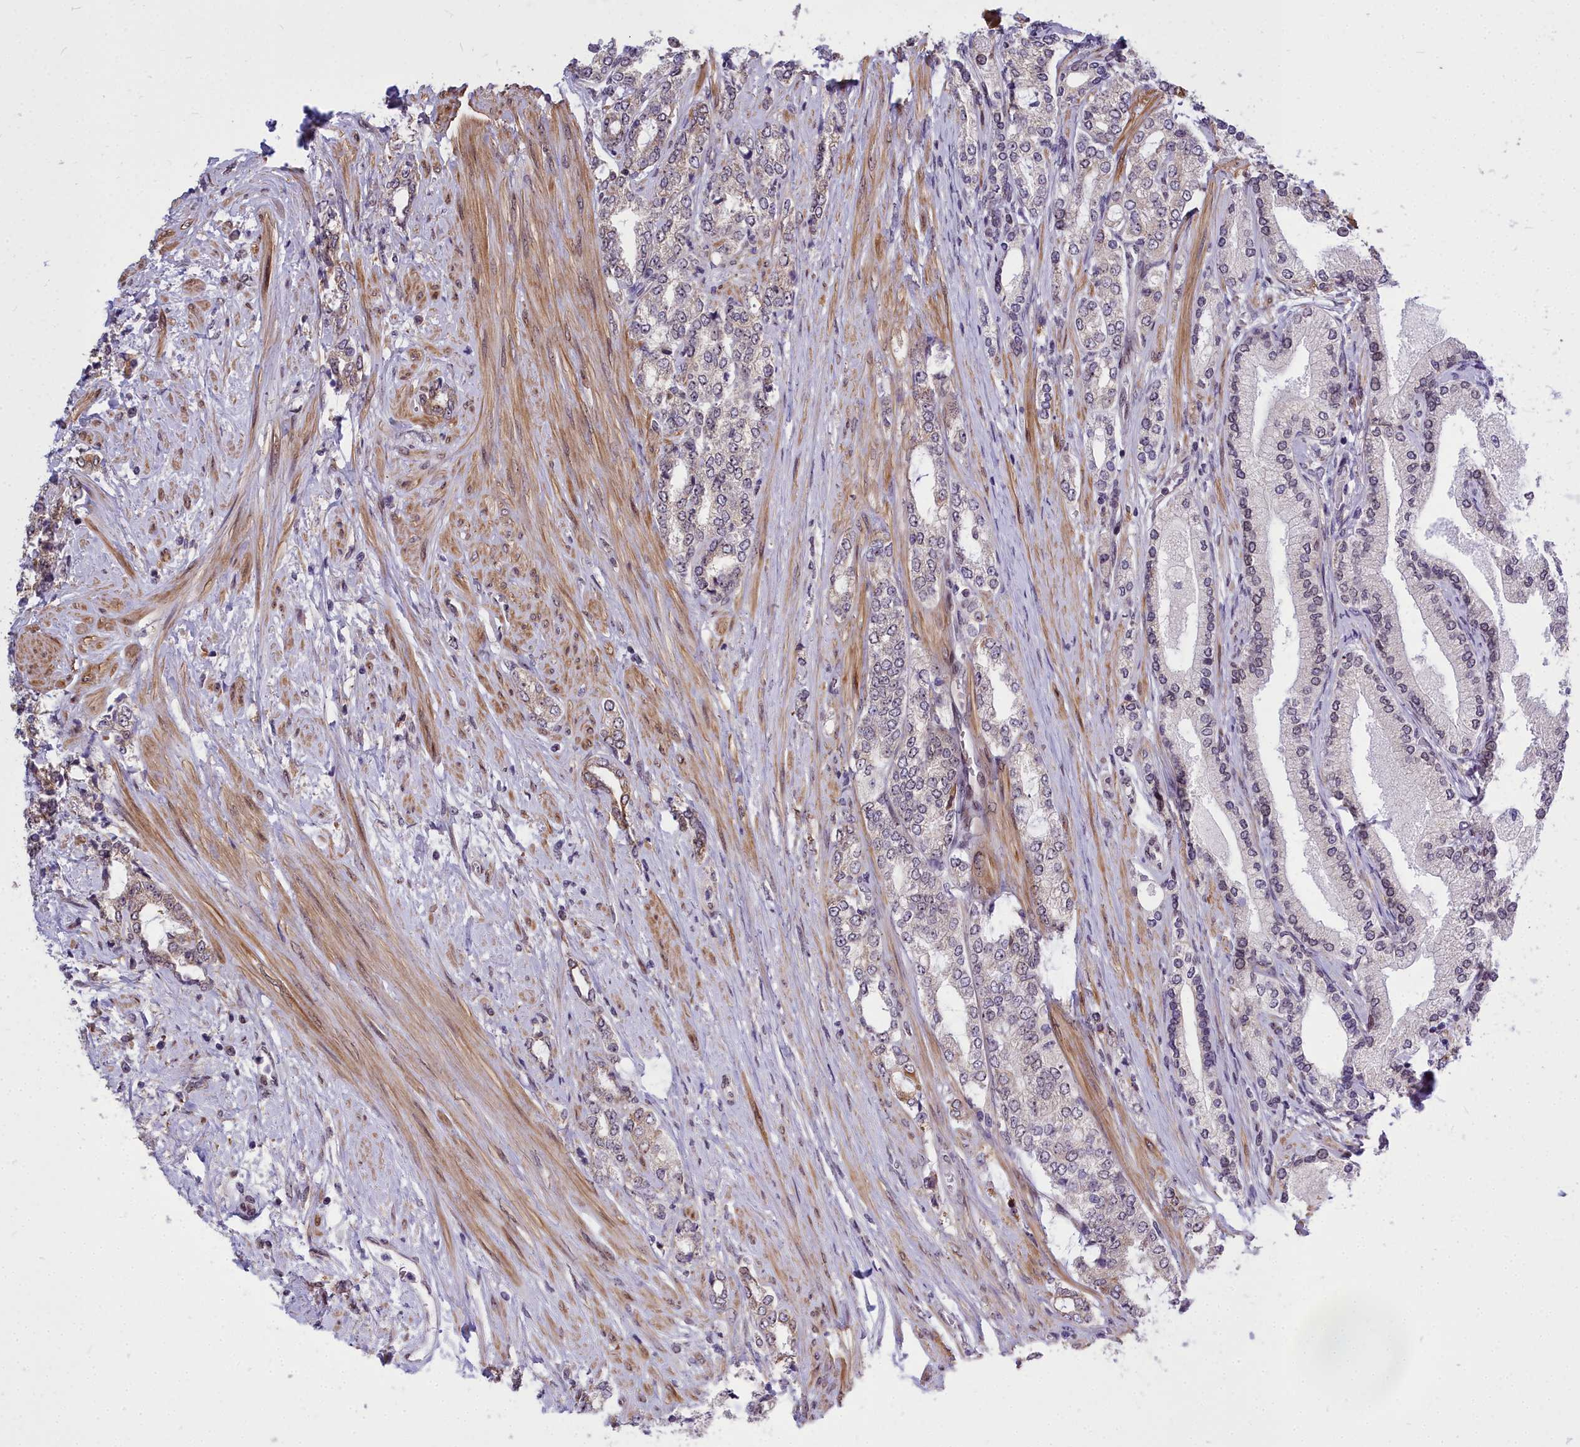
{"staining": {"intensity": "moderate", "quantity": "<25%", "location": "cytoplasmic/membranous"}, "tissue": "prostate cancer", "cell_type": "Tumor cells", "image_type": "cancer", "snomed": [{"axis": "morphology", "description": "Adenocarcinoma, High grade"}, {"axis": "topography", "description": "Prostate"}], "caption": "Immunohistochemistry (IHC) photomicrograph of neoplastic tissue: prostate high-grade adenocarcinoma stained using immunohistochemistry (IHC) displays low levels of moderate protein expression localized specifically in the cytoplasmic/membranous of tumor cells, appearing as a cytoplasmic/membranous brown color.", "gene": "ABCB8", "patient": {"sex": "male", "age": 64}}